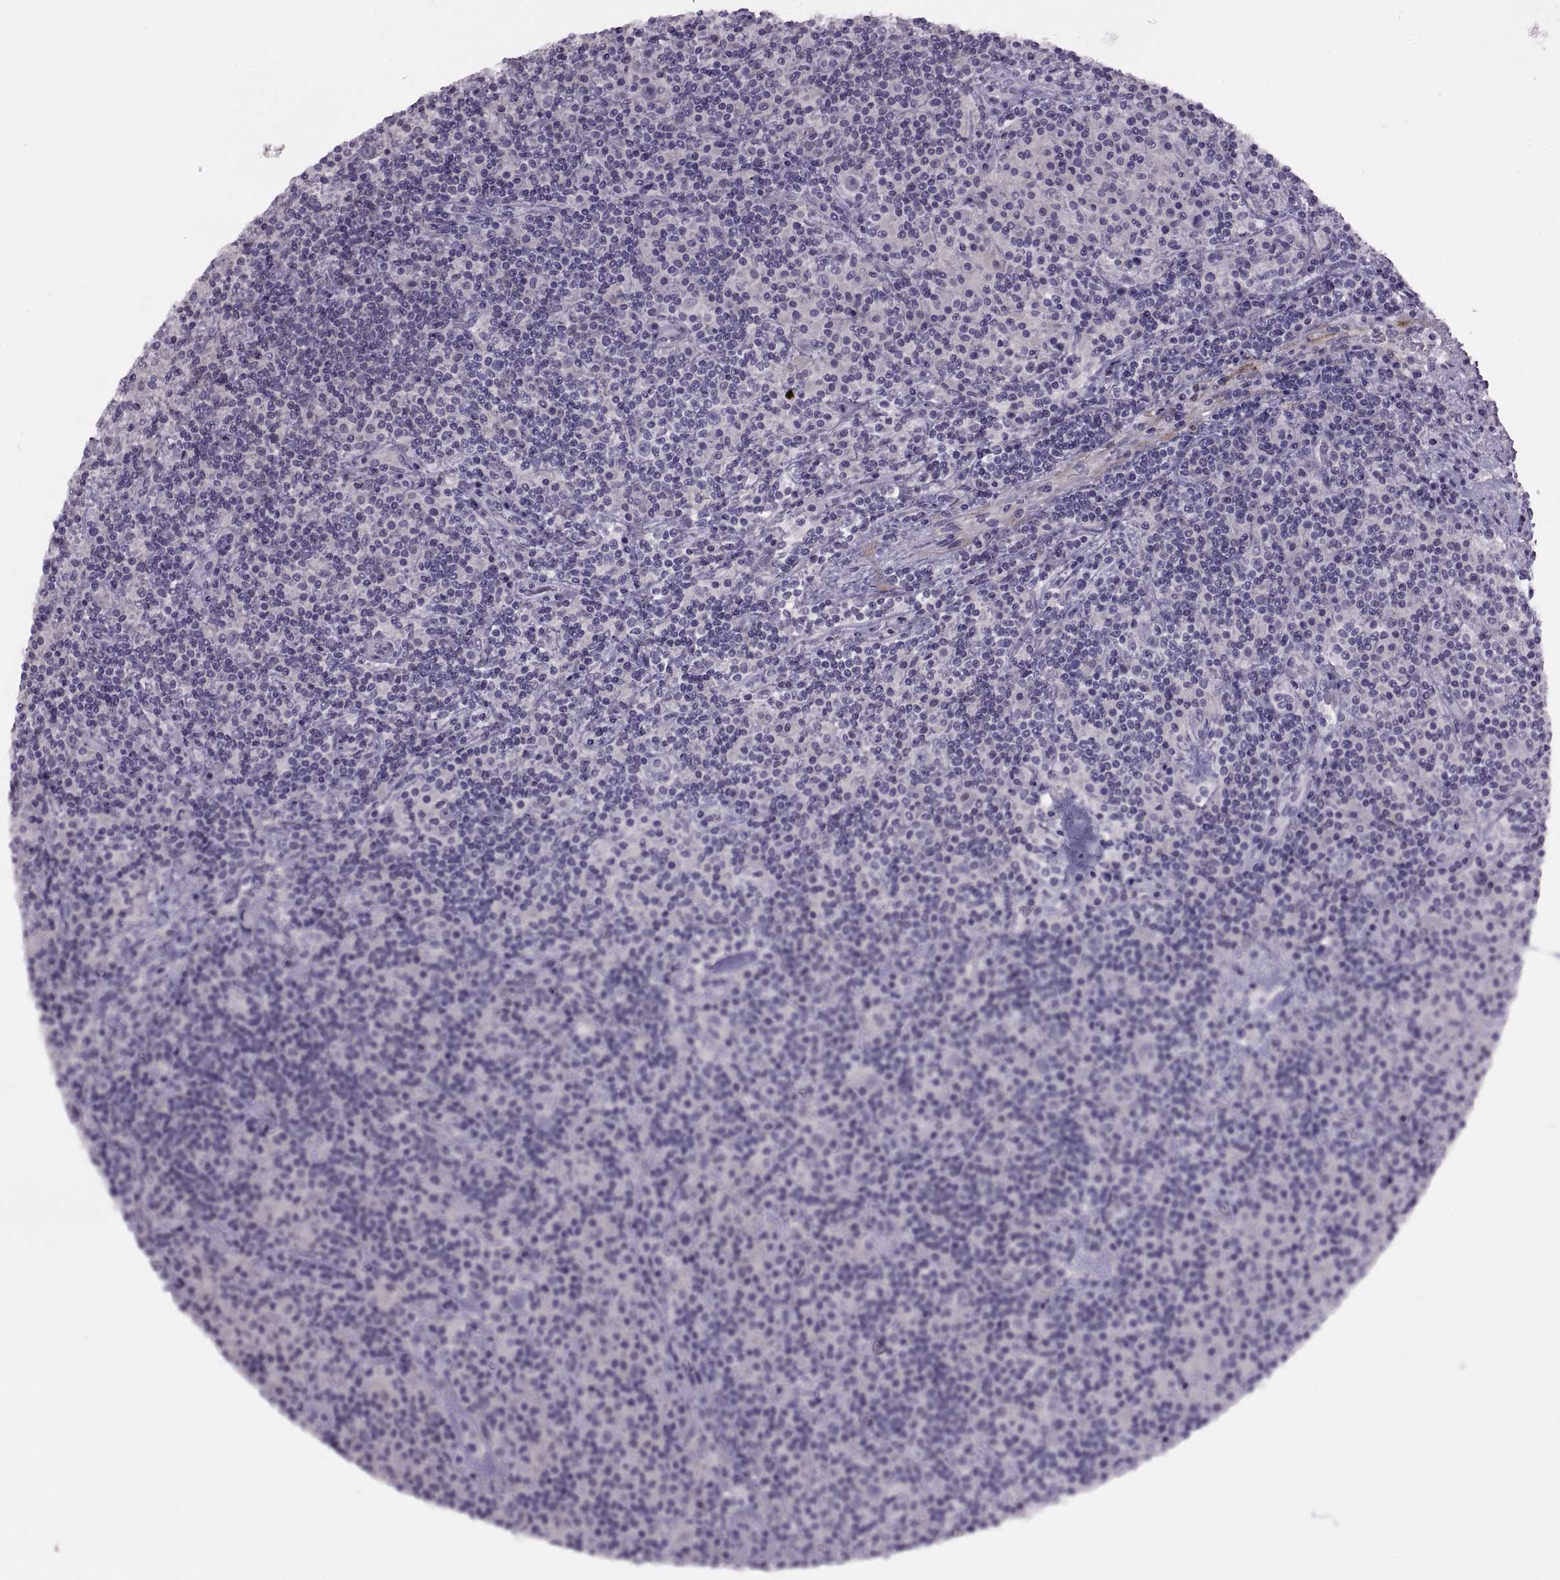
{"staining": {"intensity": "negative", "quantity": "none", "location": "none"}, "tissue": "lymphoma", "cell_type": "Tumor cells", "image_type": "cancer", "snomed": [{"axis": "morphology", "description": "Hodgkin's disease, NOS"}, {"axis": "topography", "description": "Lymph node"}], "caption": "Immunohistochemical staining of Hodgkin's disease shows no significant positivity in tumor cells.", "gene": "BSPH1", "patient": {"sex": "male", "age": 70}}